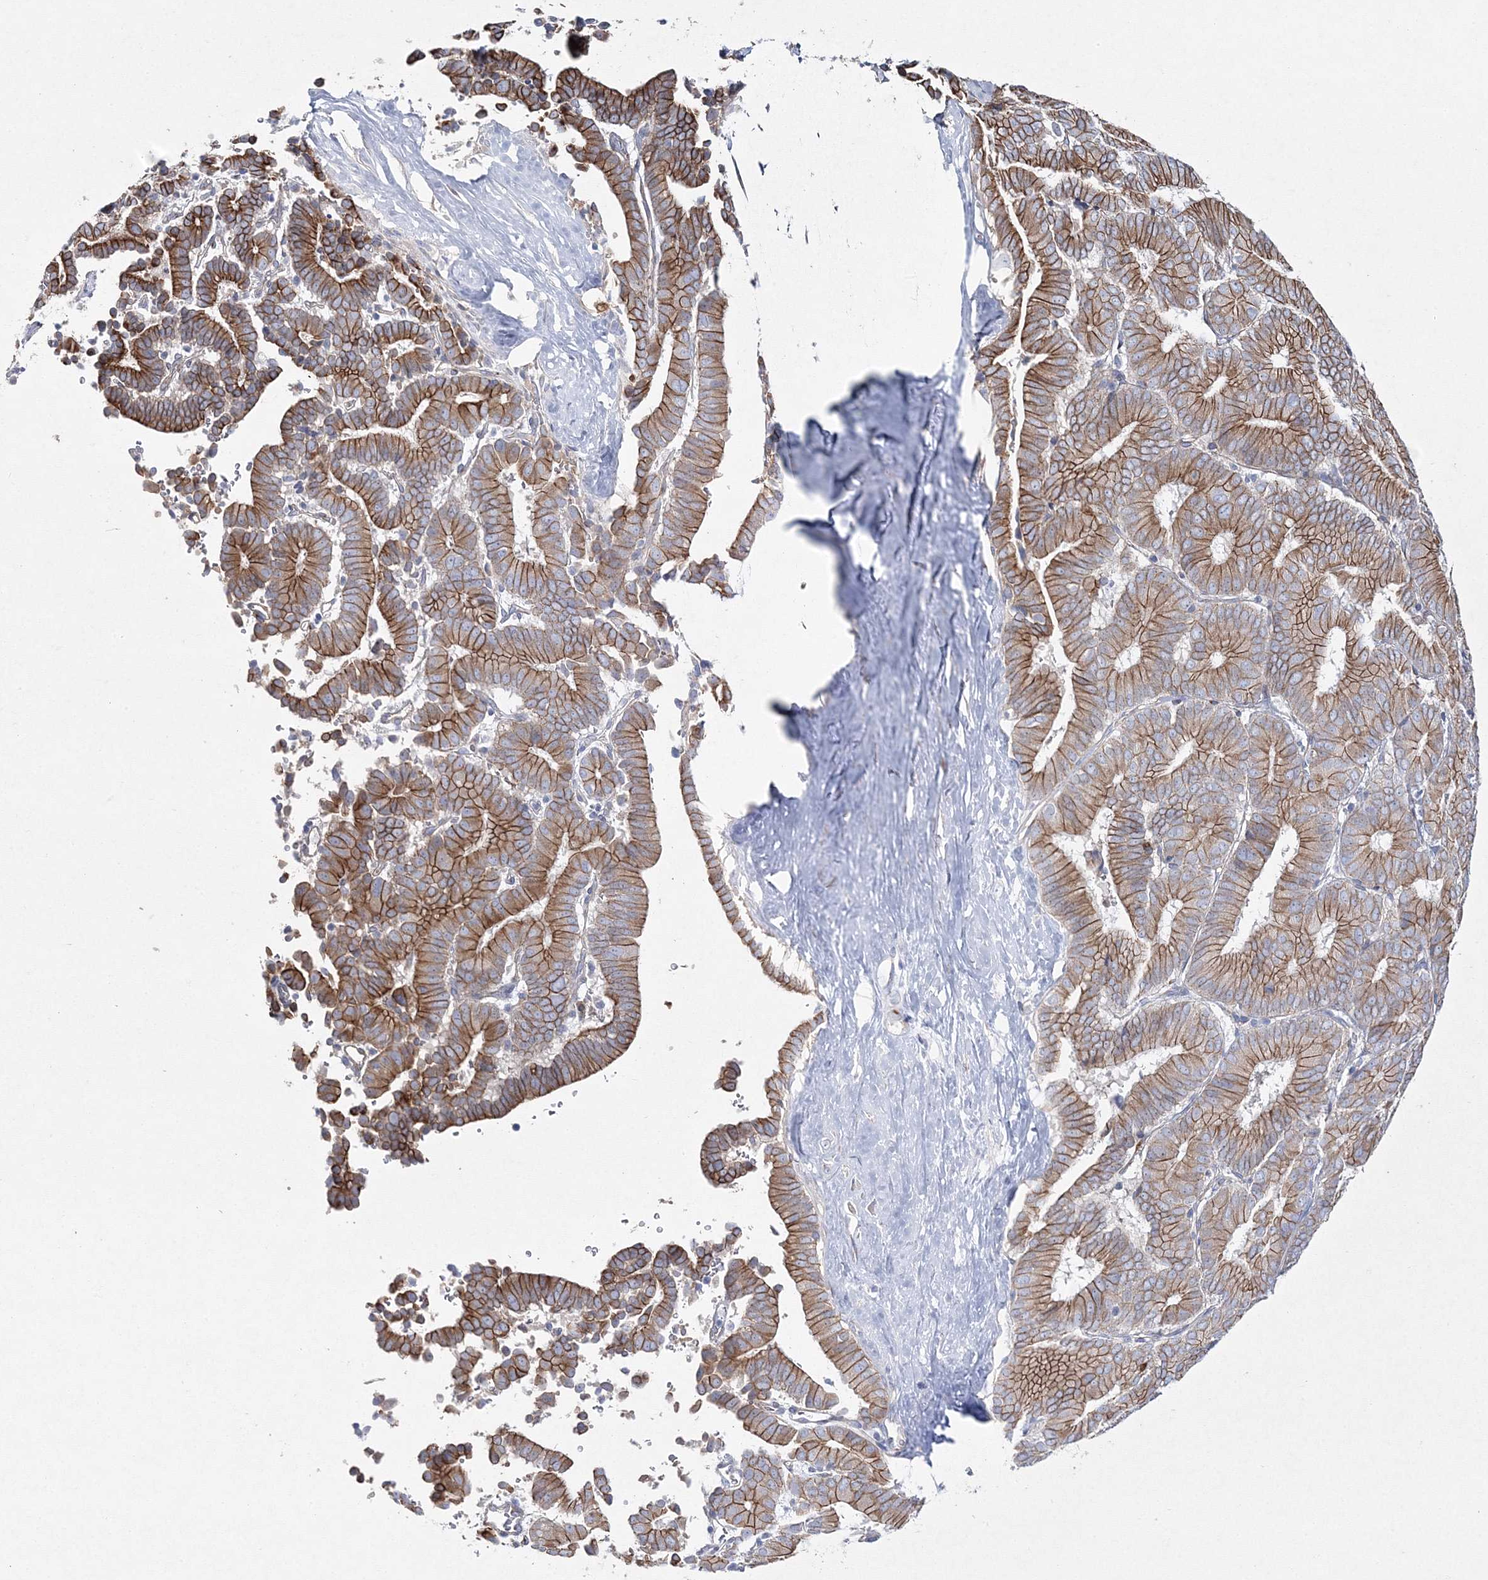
{"staining": {"intensity": "moderate", "quantity": ">75%", "location": "cytoplasmic/membranous"}, "tissue": "liver cancer", "cell_type": "Tumor cells", "image_type": "cancer", "snomed": [{"axis": "morphology", "description": "Cholangiocarcinoma"}, {"axis": "topography", "description": "Liver"}], "caption": "Immunohistochemical staining of human cholangiocarcinoma (liver) displays medium levels of moderate cytoplasmic/membranous protein staining in about >75% of tumor cells.", "gene": "NAA40", "patient": {"sex": "female", "age": 75}}